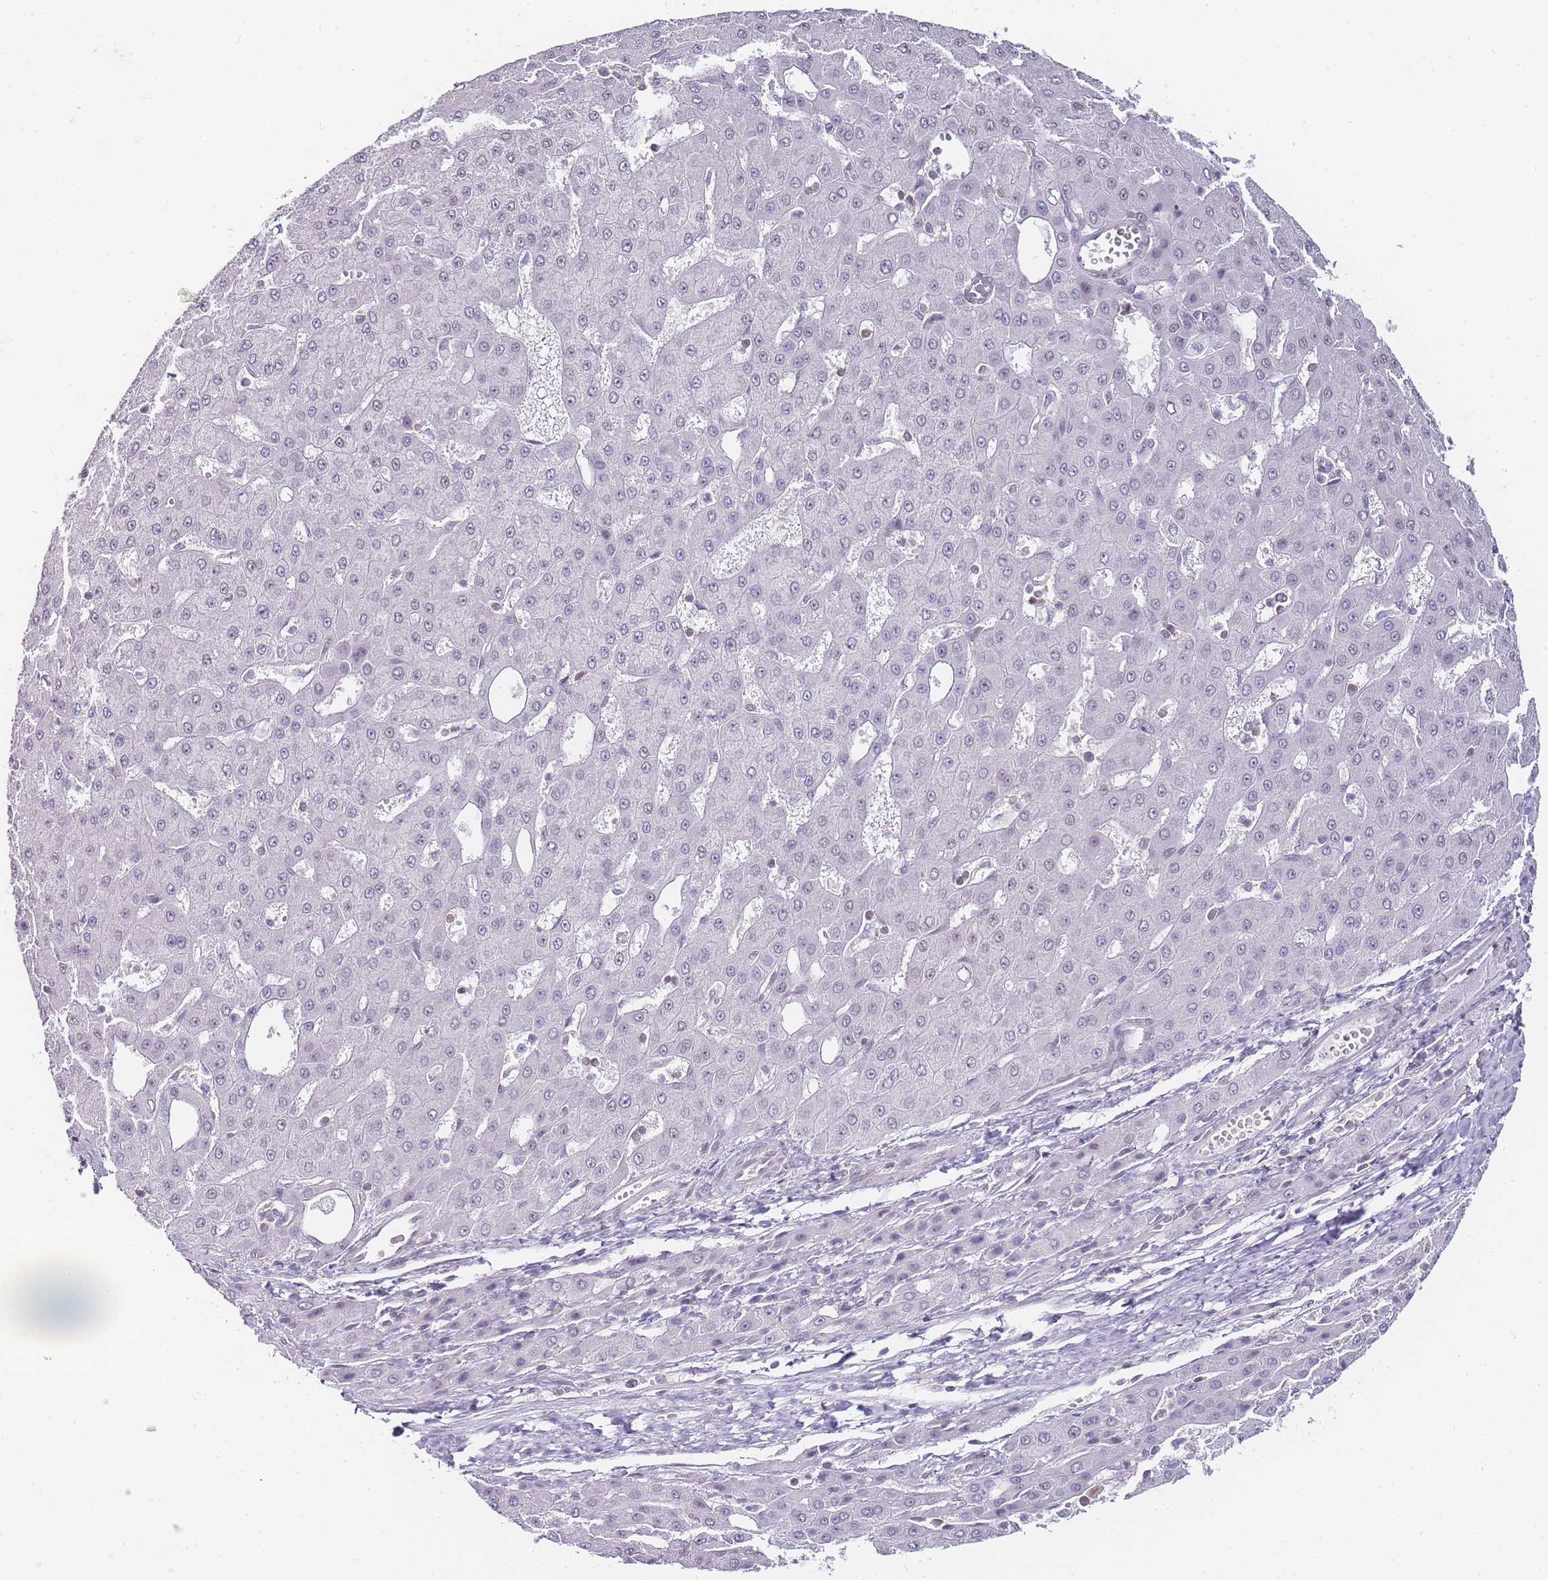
{"staining": {"intensity": "negative", "quantity": "none", "location": "none"}, "tissue": "liver cancer", "cell_type": "Tumor cells", "image_type": "cancer", "snomed": [{"axis": "morphology", "description": "Carcinoma, Hepatocellular, NOS"}, {"axis": "topography", "description": "Liver"}], "caption": "Immunohistochemistry micrograph of neoplastic tissue: human liver cancer (hepatocellular carcinoma) stained with DAB (3,3'-diaminobenzidine) shows no significant protein staining in tumor cells.", "gene": "JAKMIP1", "patient": {"sex": "male", "age": 47}}